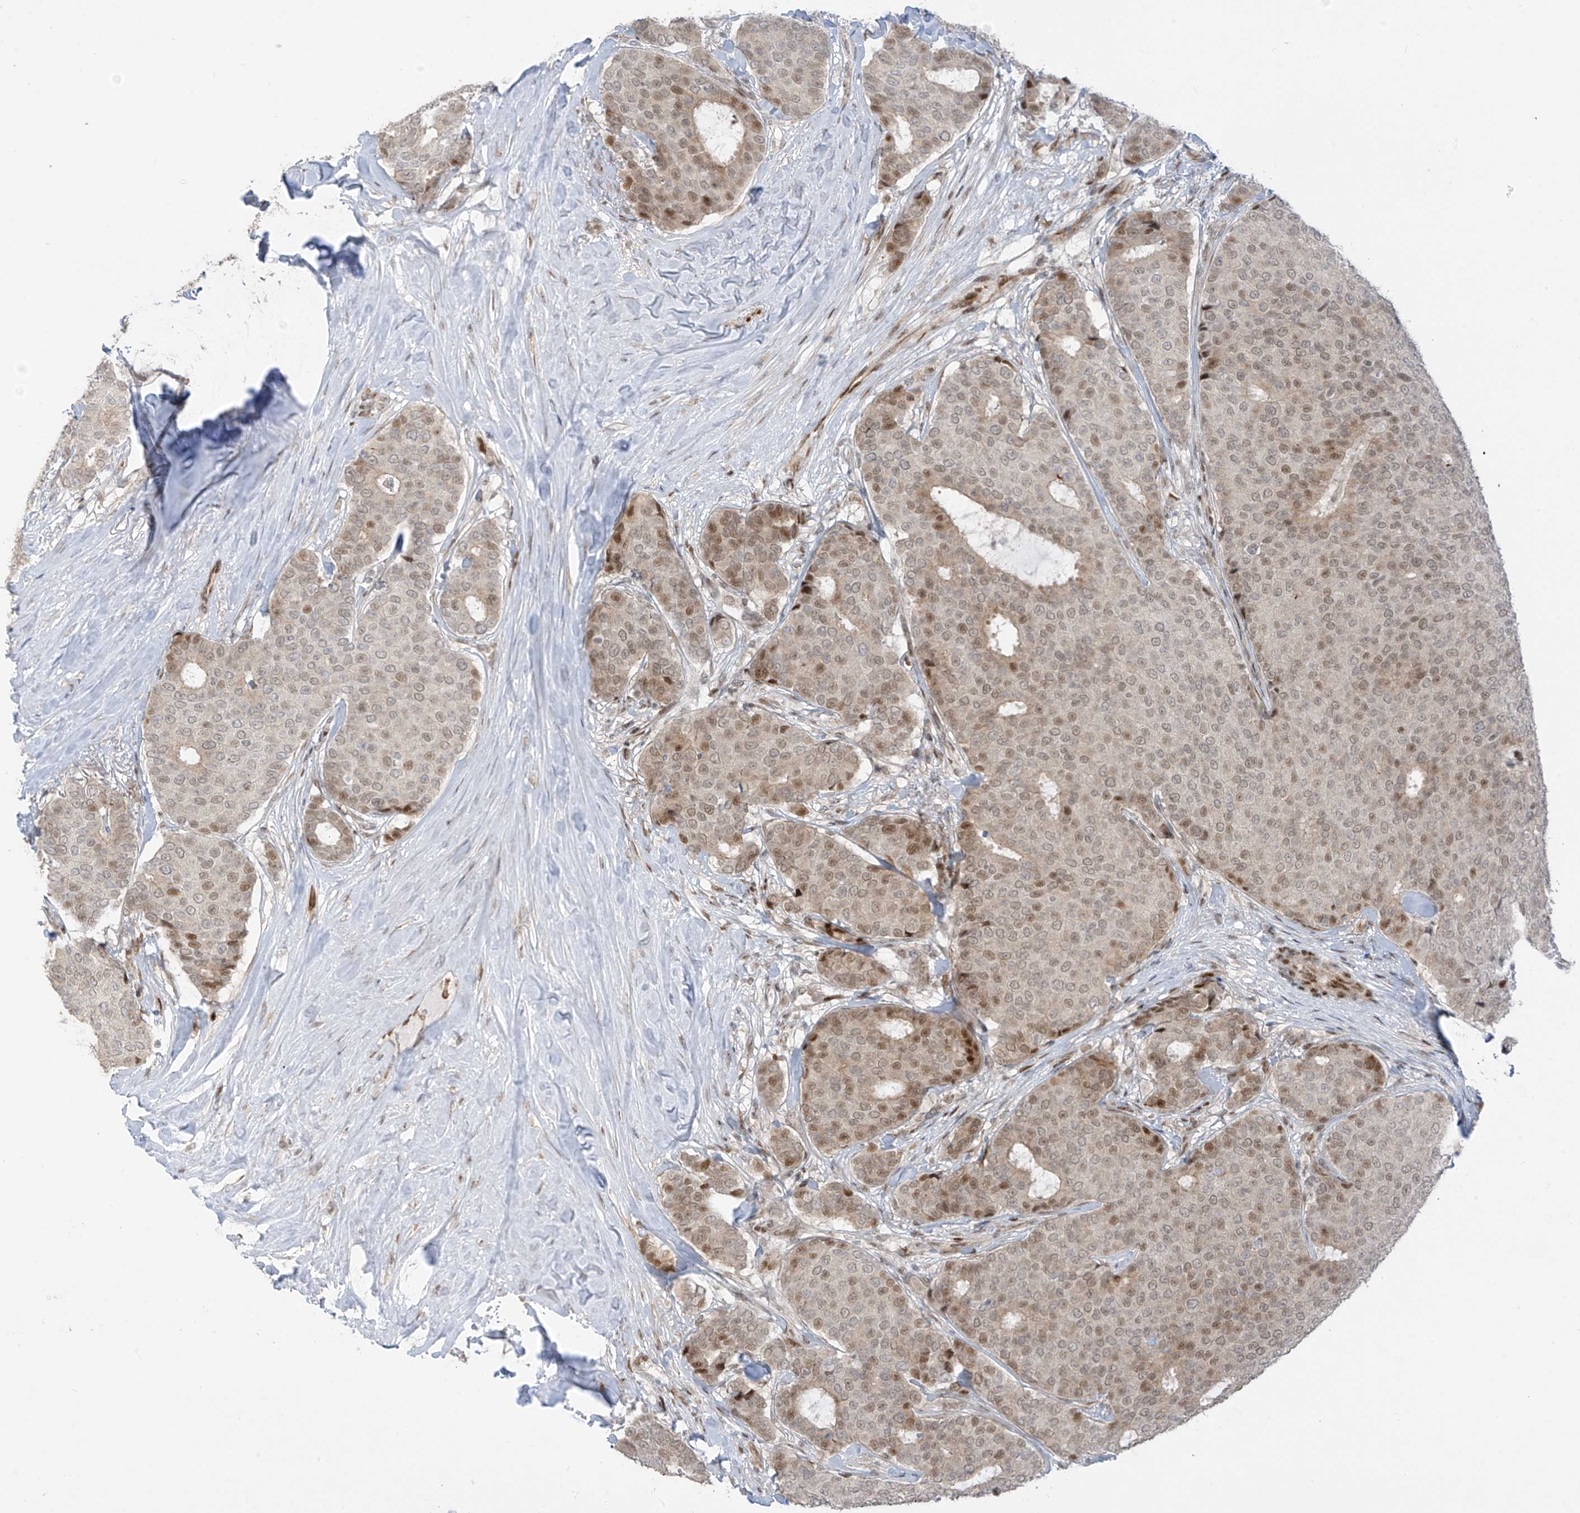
{"staining": {"intensity": "moderate", "quantity": "<25%", "location": "nuclear"}, "tissue": "breast cancer", "cell_type": "Tumor cells", "image_type": "cancer", "snomed": [{"axis": "morphology", "description": "Duct carcinoma"}, {"axis": "topography", "description": "Breast"}], "caption": "Tumor cells display low levels of moderate nuclear expression in about <25% of cells in human invasive ductal carcinoma (breast).", "gene": "ZCWPW2", "patient": {"sex": "female", "age": 75}}